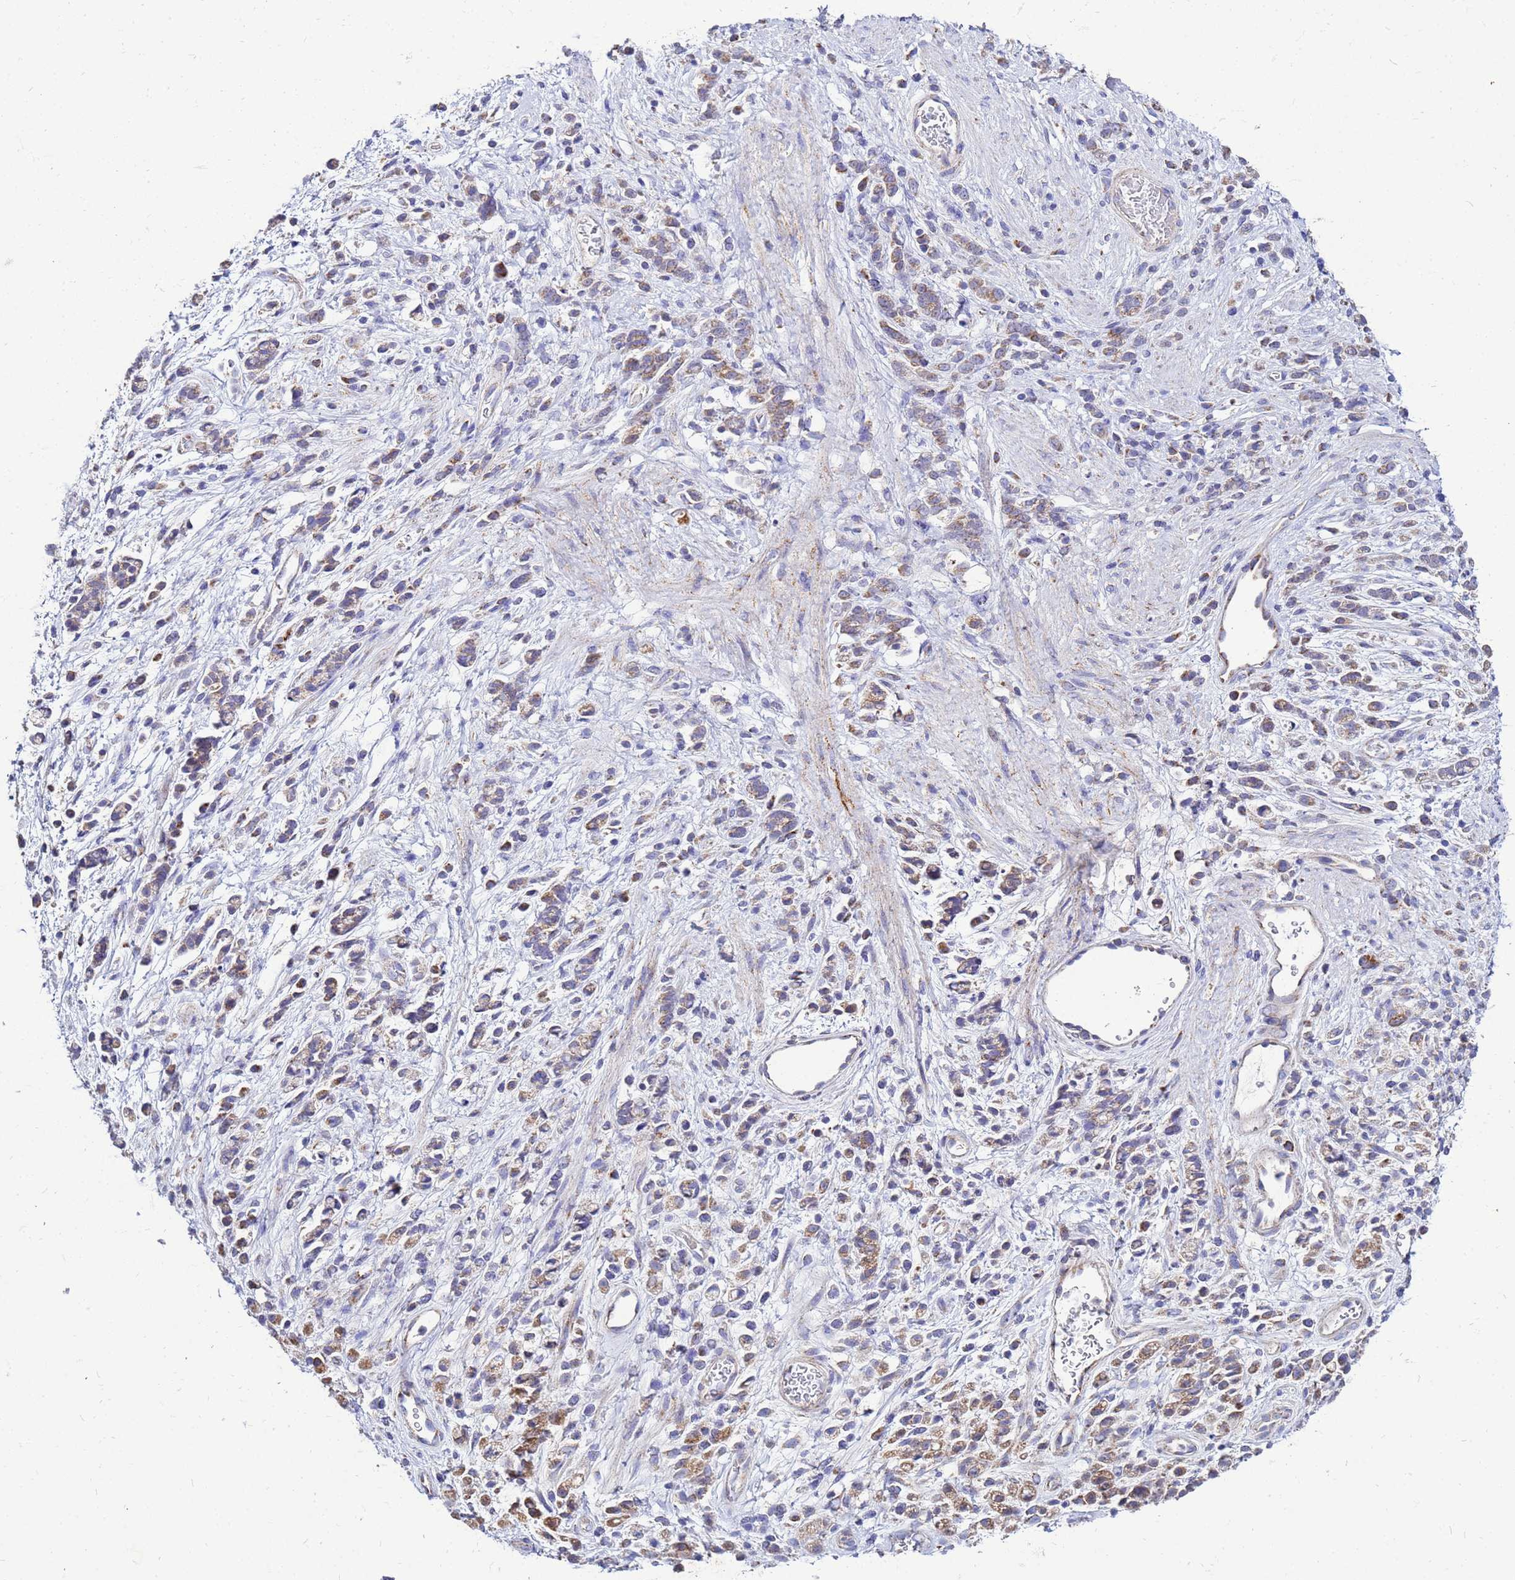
{"staining": {"intensity": "moderate", "quantity": ">75%", "location": "cytoplasmic/membranous"}, "tissue": "stomach cancer", "cell_type": "Tumor cells", "image_type": "cancer", "snomed": [{"axis": "morphology", "description": "Adenocarcinoma, NOS"}, {"axis": "topography", "description": "Stomach"}], "caption": "Adenocarcinoma (stomach) was stained to show a protein in brown. There is medium levels of moderate cytoplasmic/membranous staining in about >75% of tumor cells.", "gene": "FAHD2A", "patient": {"sex": "female", "age": 60}}